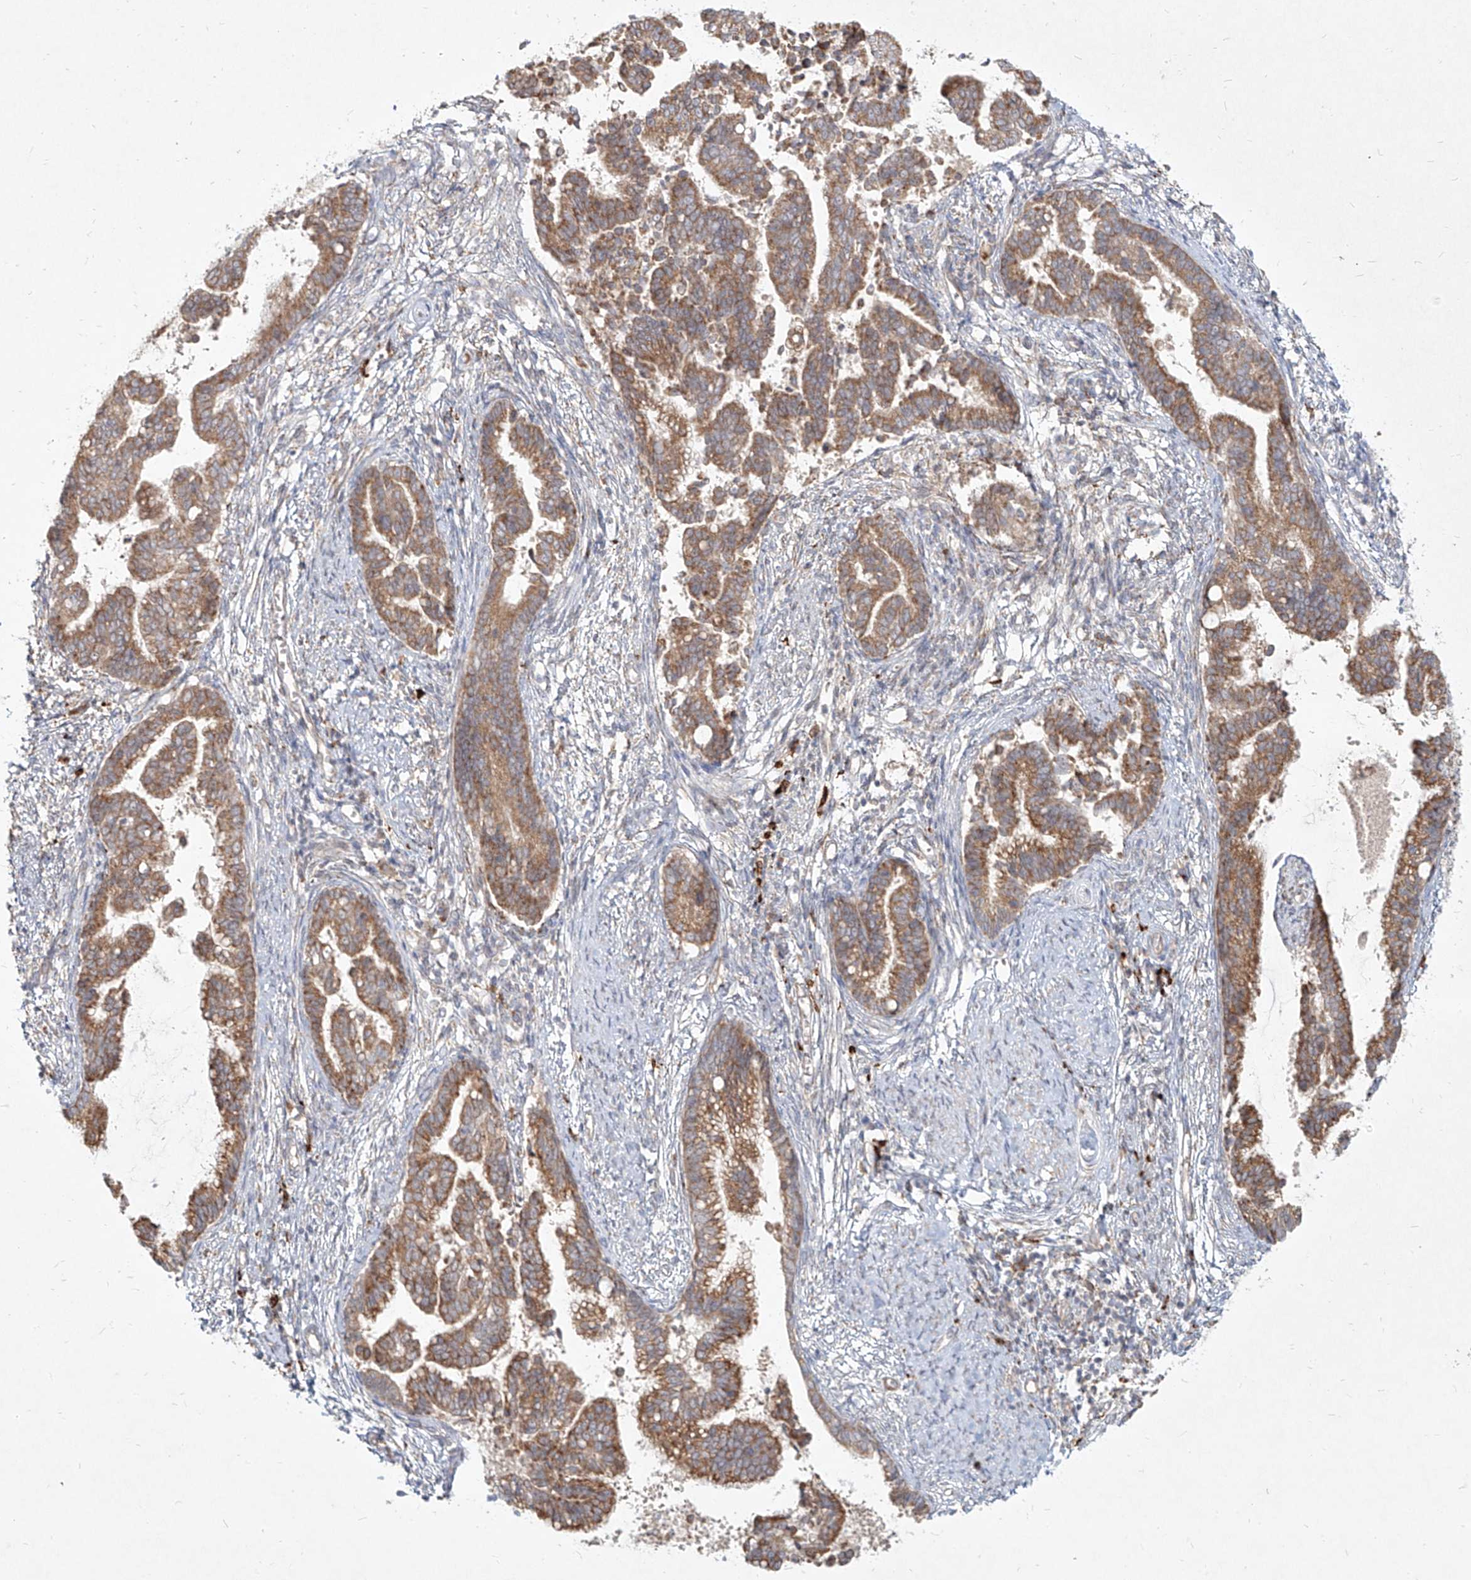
{"staining": {"intensity": "moderate", "quantity": ">75%", "location": "cytoplasmic/membranous"}, "tissue": "cervical cancer", "cell_type": "Tumor cells", "image_type": "cancer", "snomed": [{"axis": "morphology", "description": "Adenocarcinoma, NOS"}, {"axis": "topography", "description": "Cervix"}], "caption": "Tumor cells display medium levels of moderate cytoplasmic/membranous staining in about >75% of cells in human cervical cancer. (brown staining indicates protein expression, while blue staining denotes nuclei).", "gene": "CD209", "patient": {"sex": "female", "age": 44}}